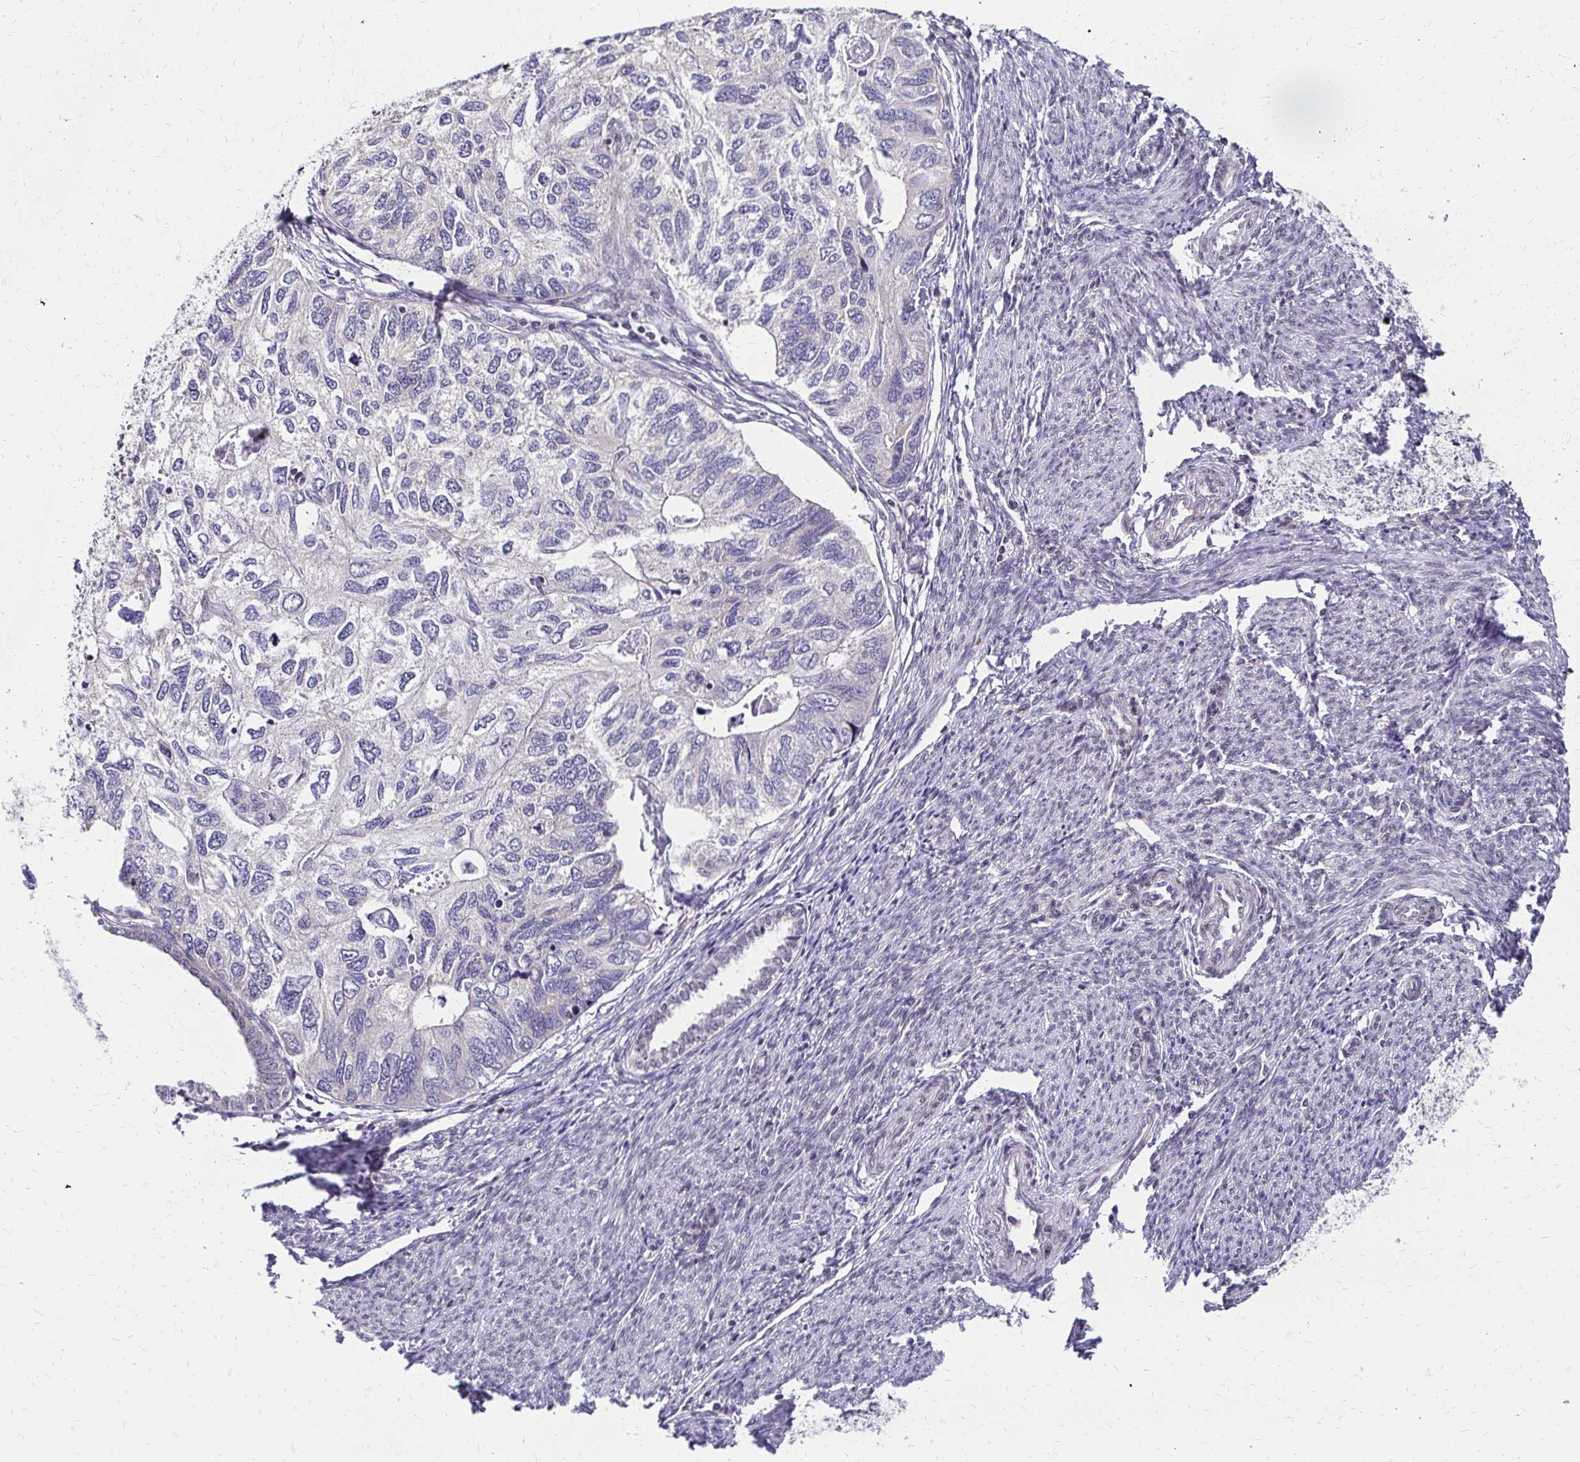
{"staining": {"intensity": "negative", "quantity": "none", "location": "none"}, "tissue": "endometrial cancer", "cell_type": "Tumor cells", "image_type": "cancer", "snomed": [{"axis": "morphology", "description": "Carcinoma, NOS"}, {"axis": "topography", "description": "Uterus"}], "caption": "Endometrial cancer was stained to show a protein in brown. There is no significant expression in tumor cells.", "gene": "CBX7", "patient": {"sex": "female", "age": 76}}